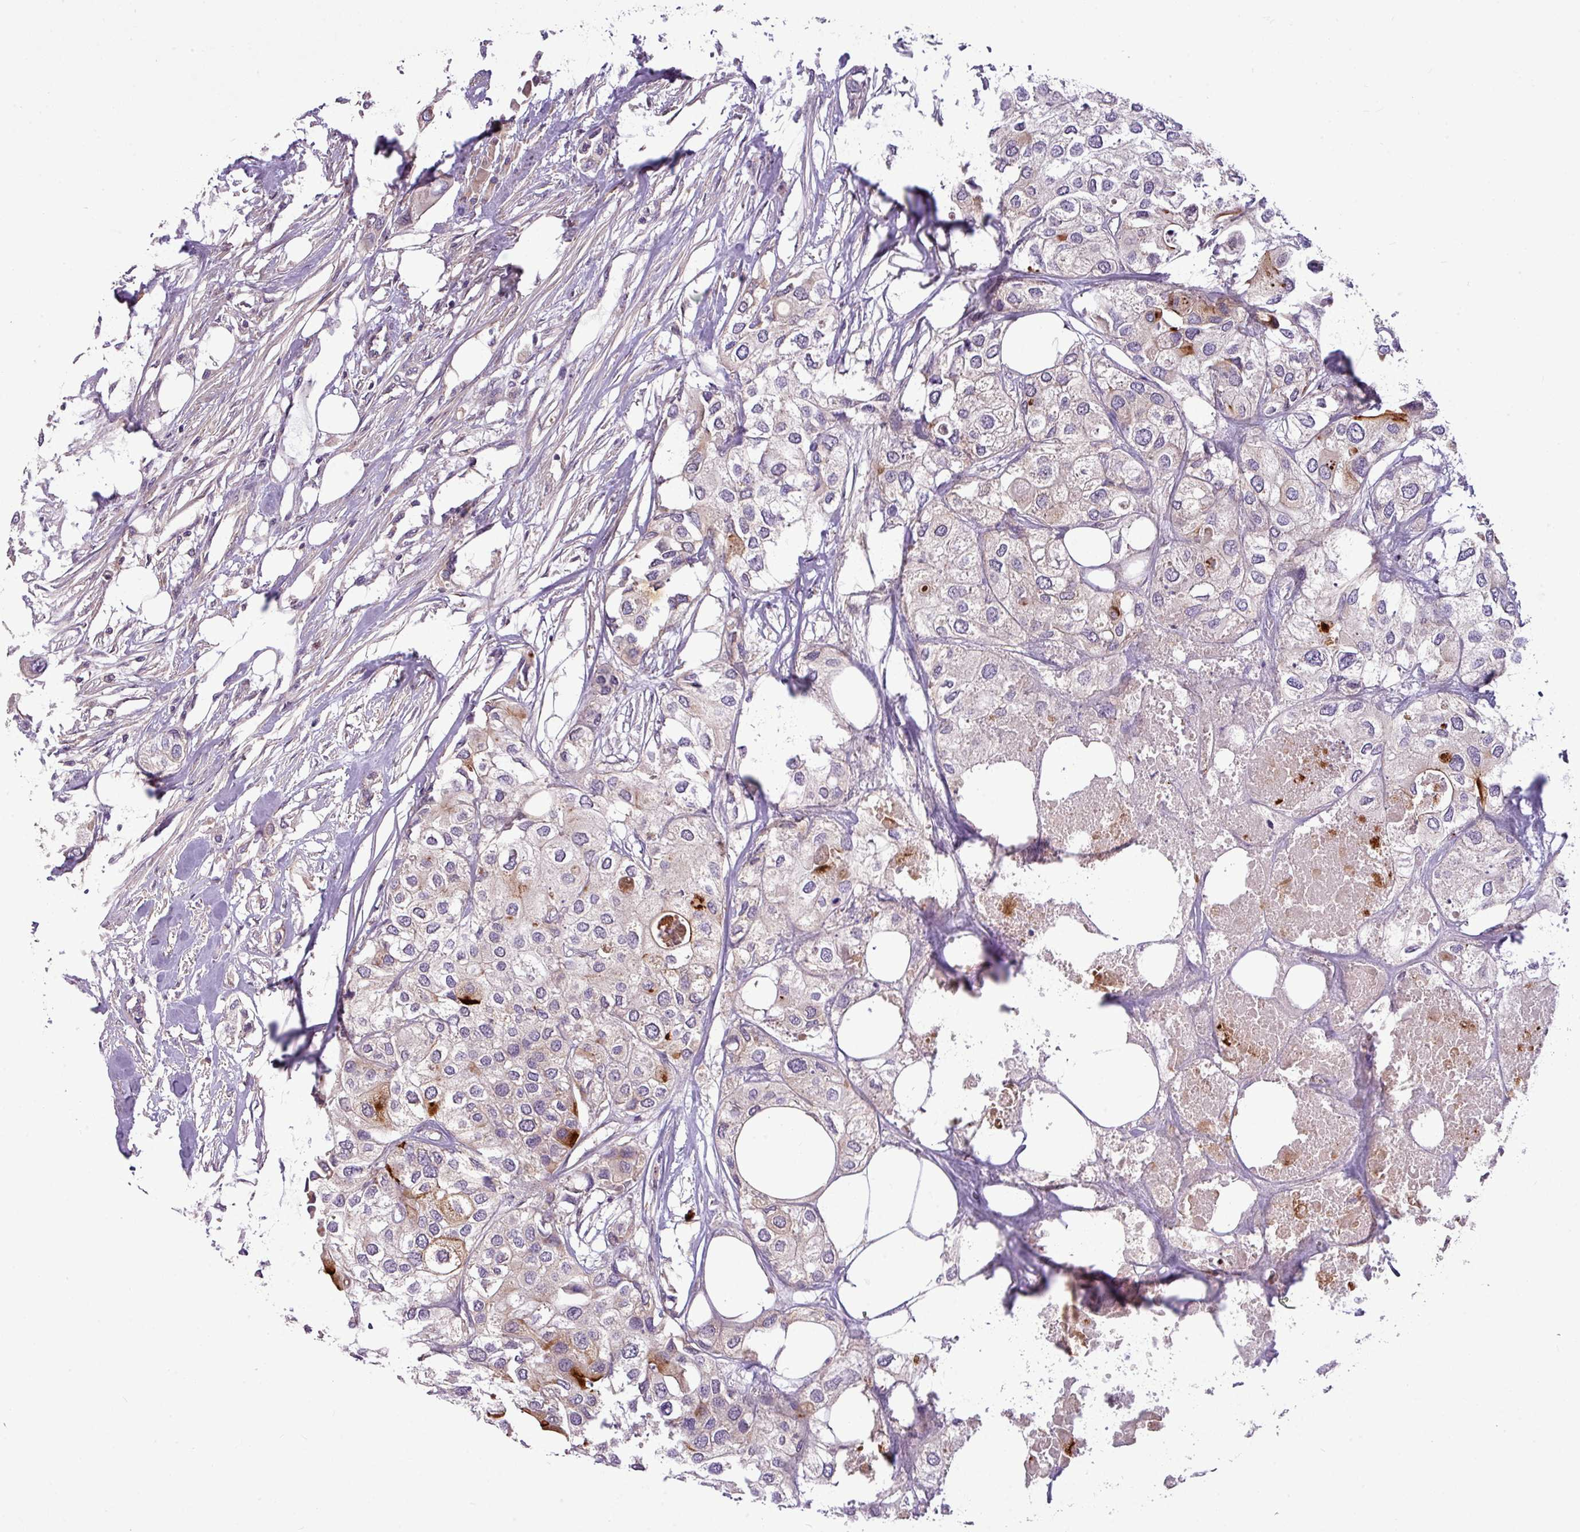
{"staining": {"intensity": "weak", "quantity": "<25%", "location": "cytoplasmic/membranous"}, "tissue": "urothelial cancer", "cell_type": "Tumor cells", "image_type": "cancer", "snomed": [{"axis": "morphology", "description": "Urothelial carcinoma, High grade"}, {"axis": "topography", "description": "Urinary bladder"}], "caption": "Image shows no significant protein staining in tumor cells of urothelial cancer. The staining is performed using DAB (3,3'-diaminobenzidine) brown chromogen with nuclei counter-stained in using hematoxylin.", "gene": "PAPLN", "patient": {"sex": "male", "age": 64}}